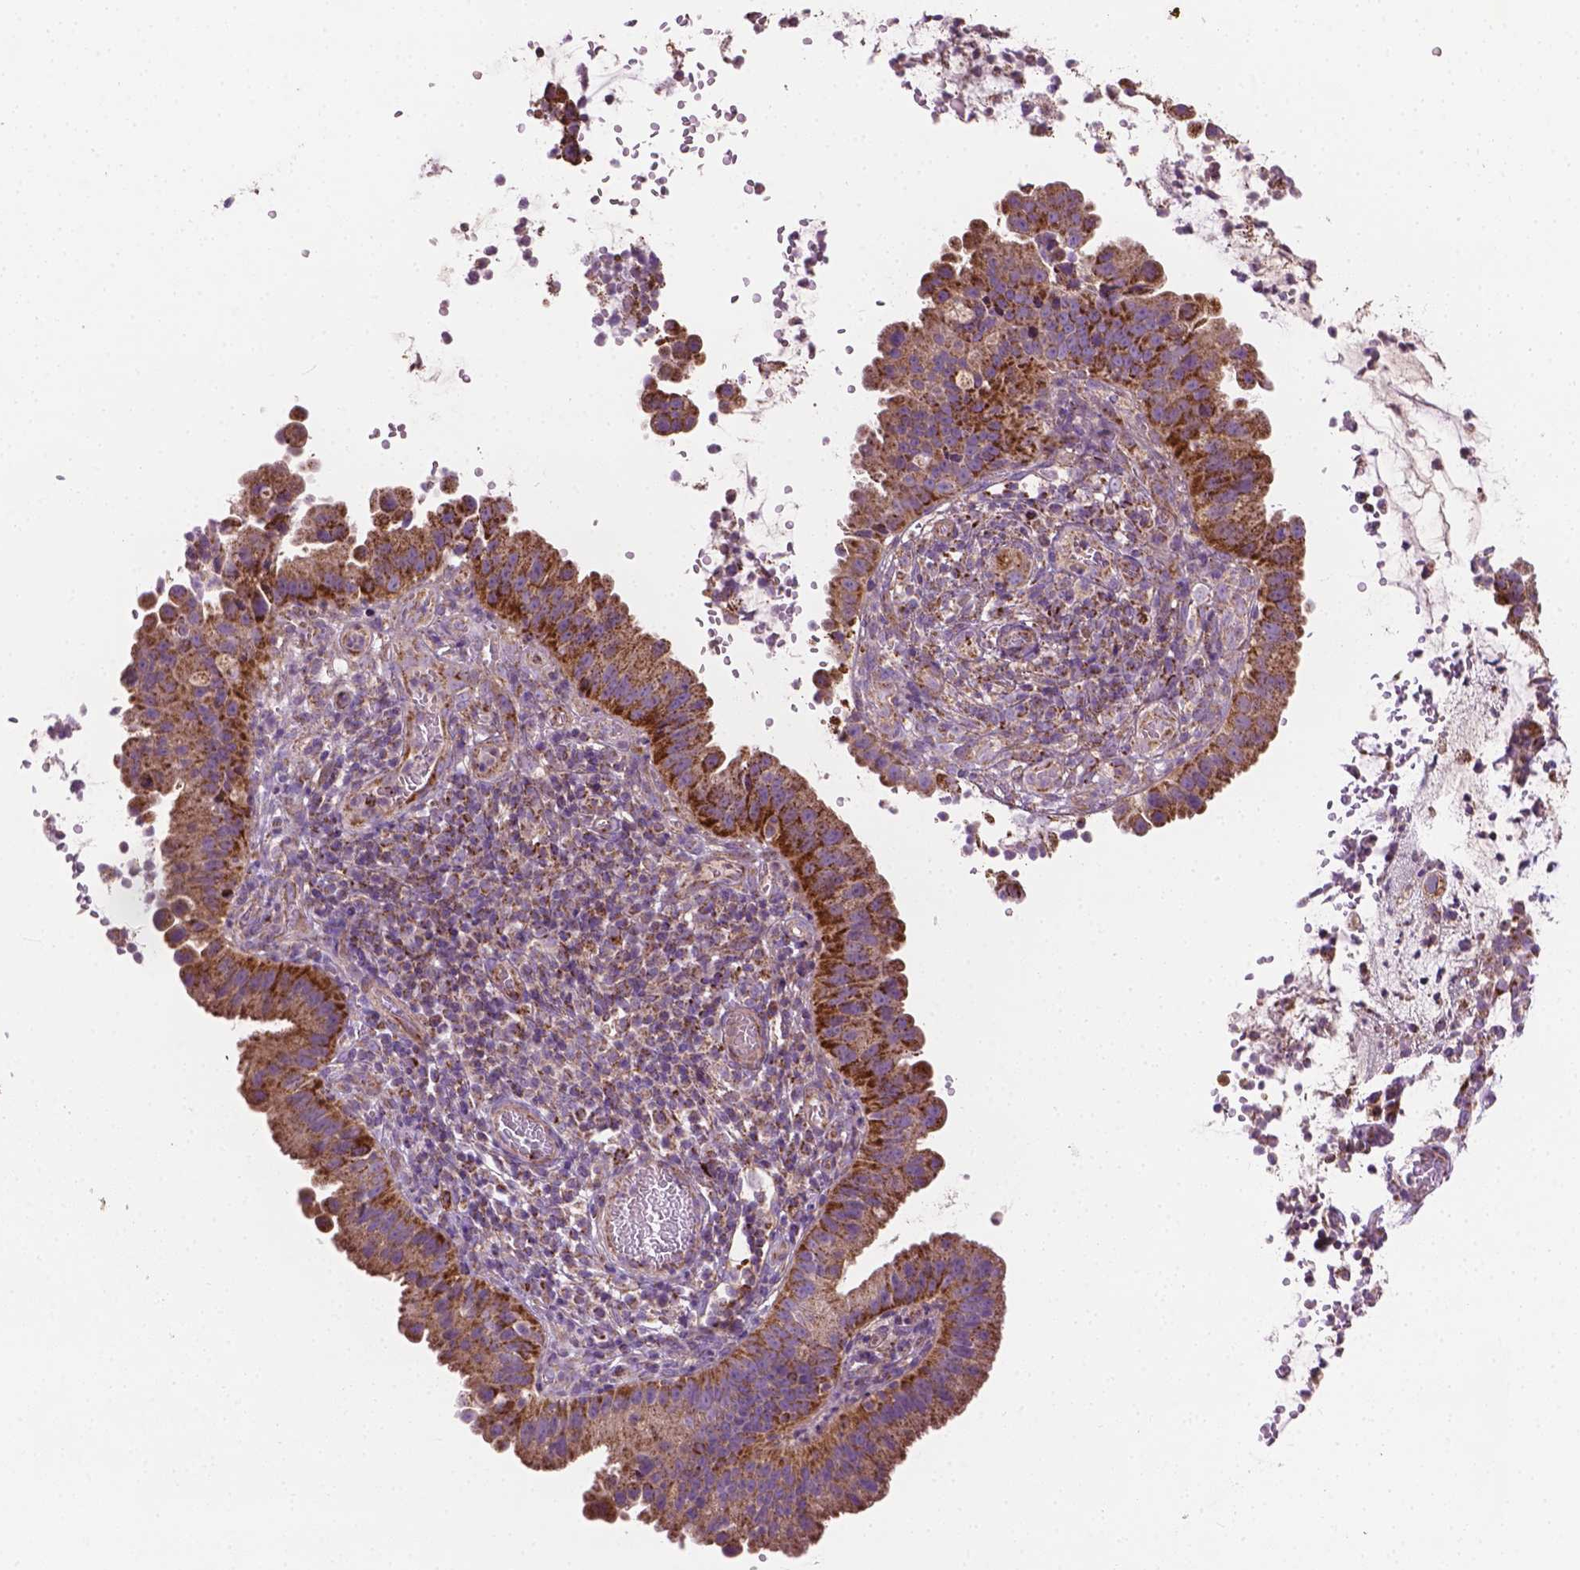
{"staining": {"intensity": "strong", "quantity": ">75%", "location": "cytoplasmic/membranous"}, "tissue": "cervical cancer", "cell_type": "Tumor cells", "image_type": "cancer", "snomed": [{"axis": "morphology", "description": "Adenocarcinoma, NOS"}, {"axis": "topography", "description": "Cervix"}], "caption": "A brown stain labels strong cytoplasmic/membranous positivity of a protein in human cervical cancer (adenocarcinoma) tumor cells.", "gene": "PIBF1", "patient": {"sex": "female", "age": 34}}